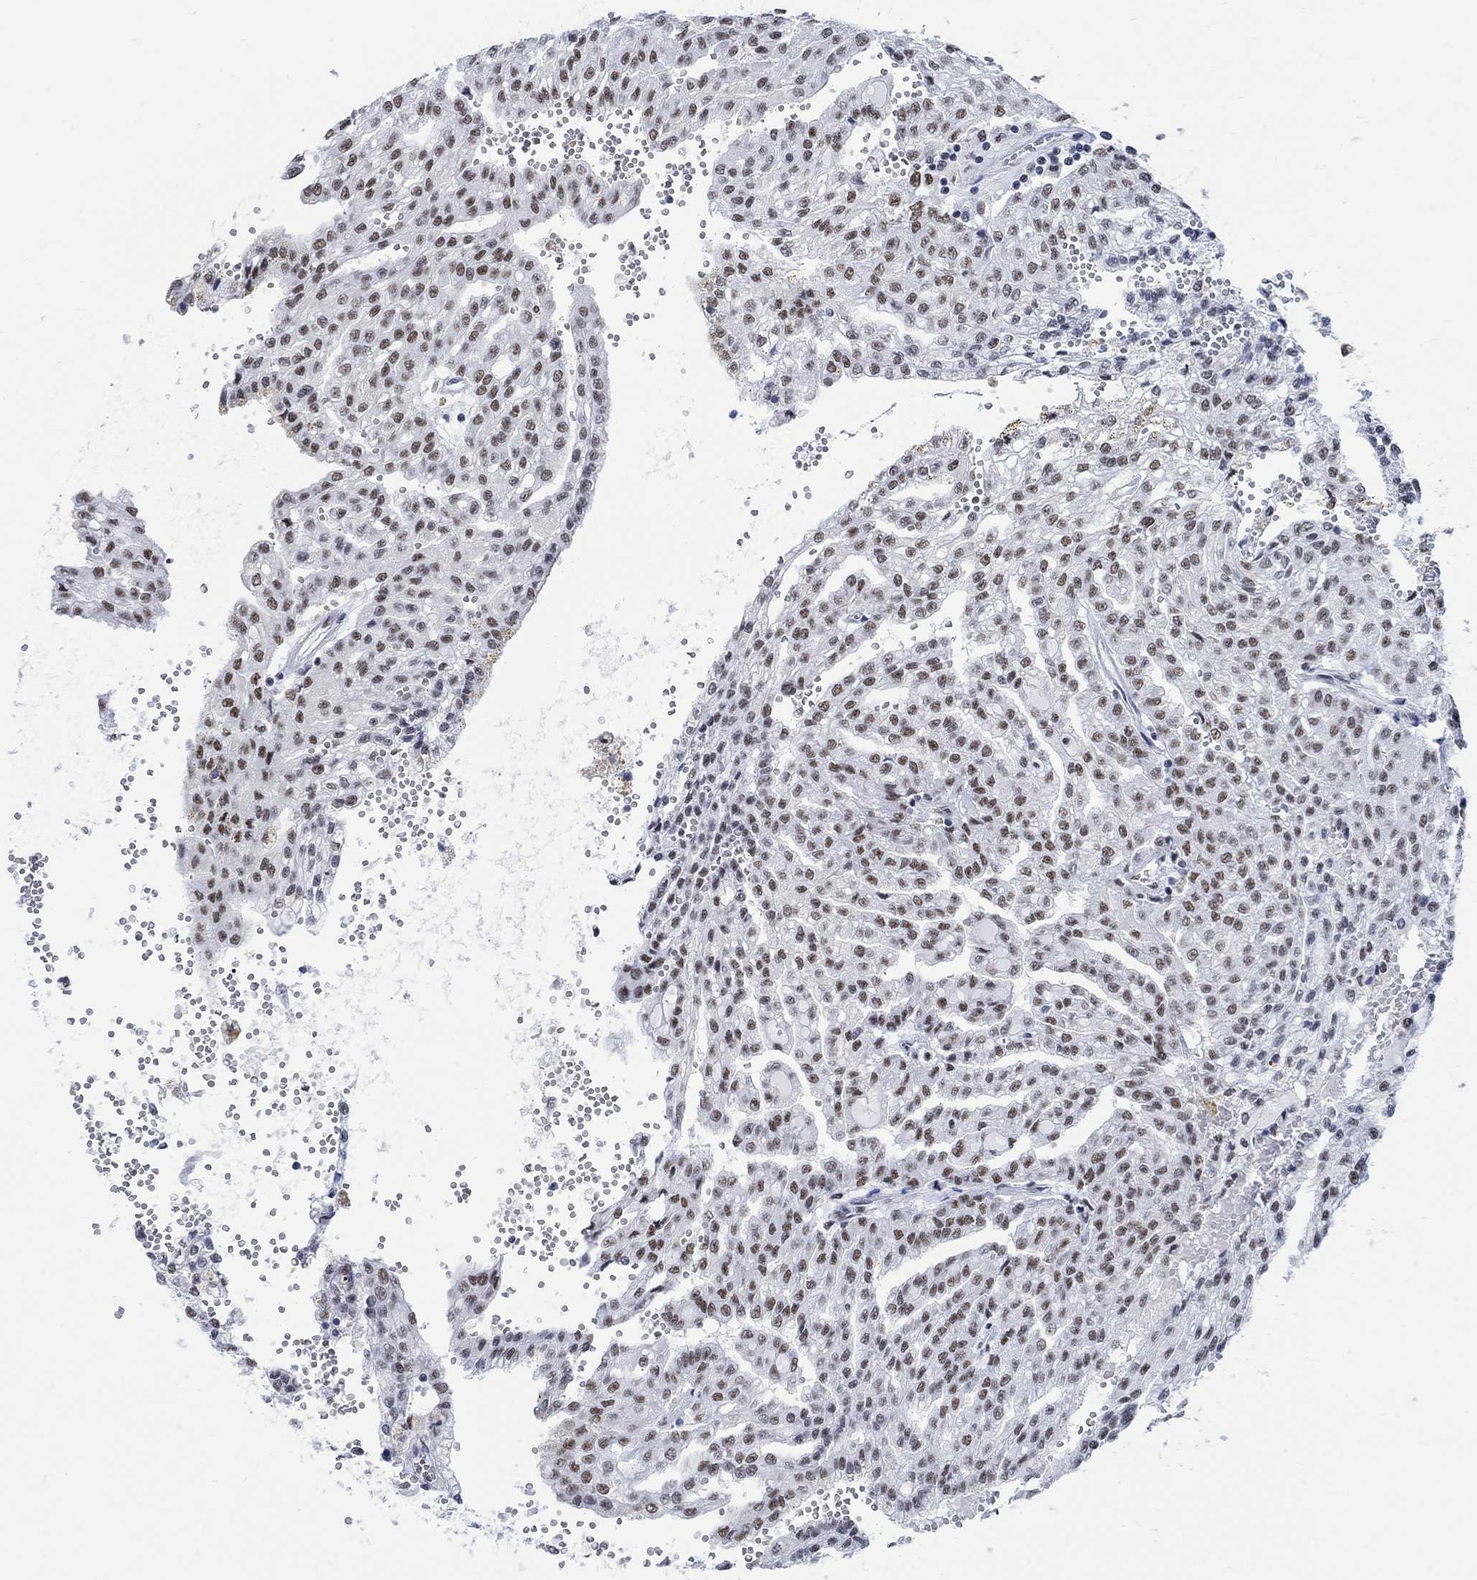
{"staining": {"intensity": "moderate", "quantity": "<25%", "location": "nuclear"}, "tissue": "renal cancer", "cell_type": "Tumor cells", "image_type": "cancer", "snomed": [{"axis": "morphology", "description": "Adenocarcinoma, NOS"}, {"axis": "topography", "description": "Kidney"}], "caption": "A photomicrograph of renal adenocarcinoma stained for a protein displays moderate nuclear brown staining in tumor cells.", "gene": "DLK1", "patient": {"sex": "male", "age": 63}}